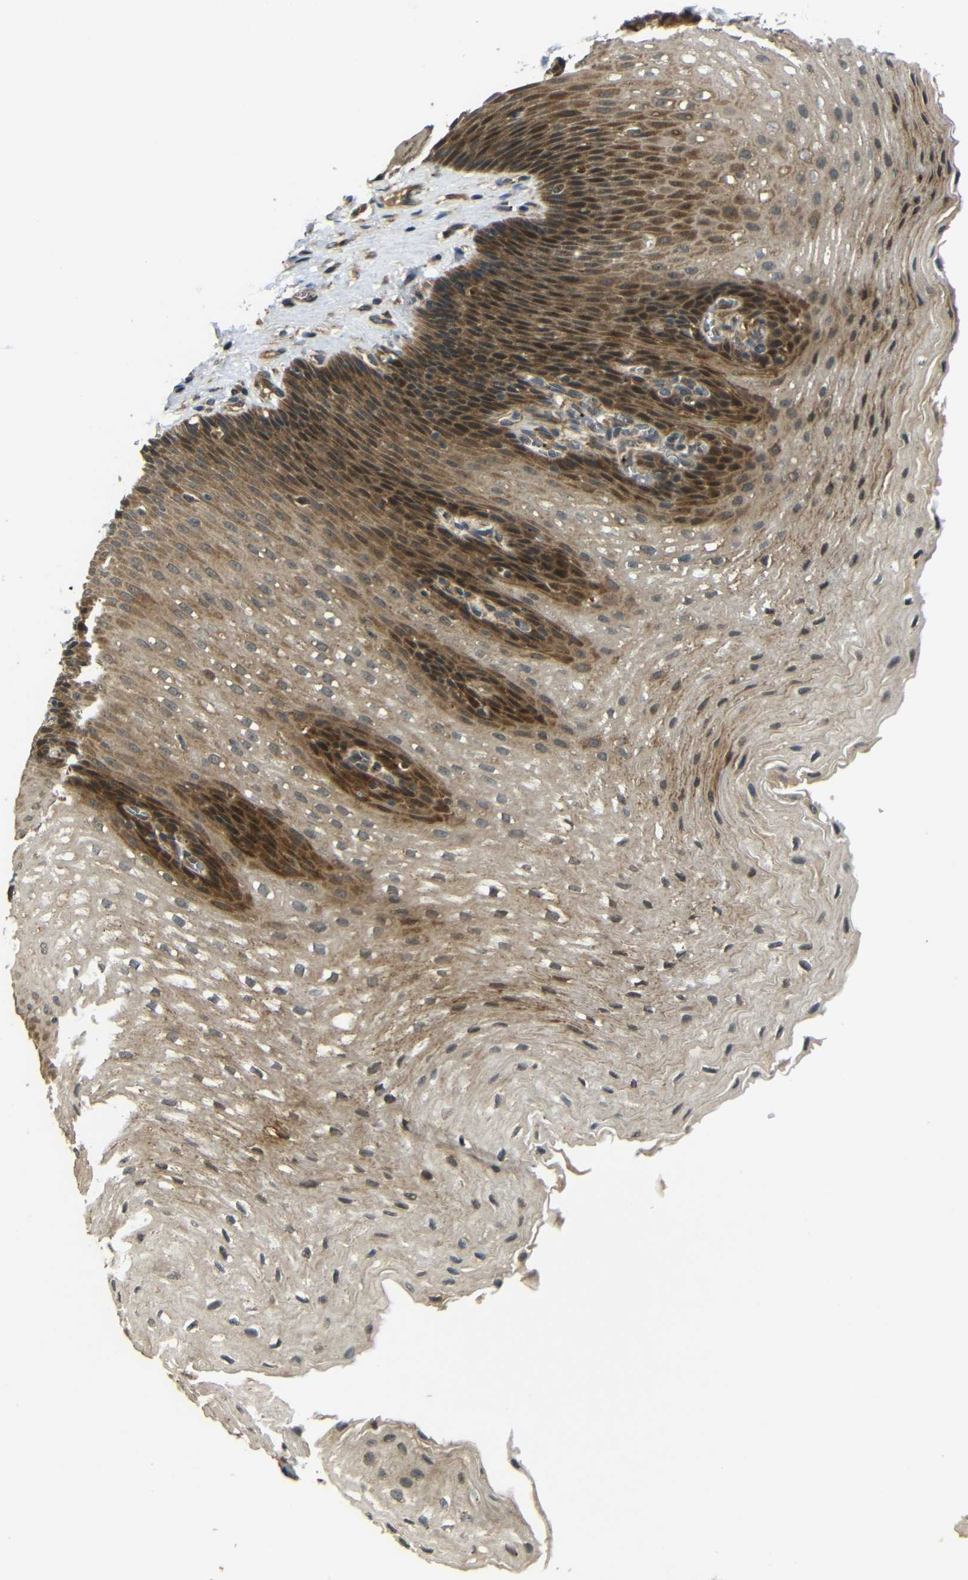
{"staining": {"intensity": "moderate", "quantity": ">75%", "location": "cytoplasmic/membranous,nuclear"}, "tissue": "esophagus", "cell_type": "Squamous epithelial cells", "image_type": "normal", "snomed": [{"axis": "morphology", "description": "Normal tissue, NOS"}, {"axis": "topography", "description": "Esophagus"}], "caption": "Normal esophagus demonstrates moderate cytoplasmic/membranous,nuclear expression in about >75% of squamous epithelial cells, visualized by immunohistochemistry.", "gene": "EPHB2", "patient": {"sex": "male", "age": 48}}